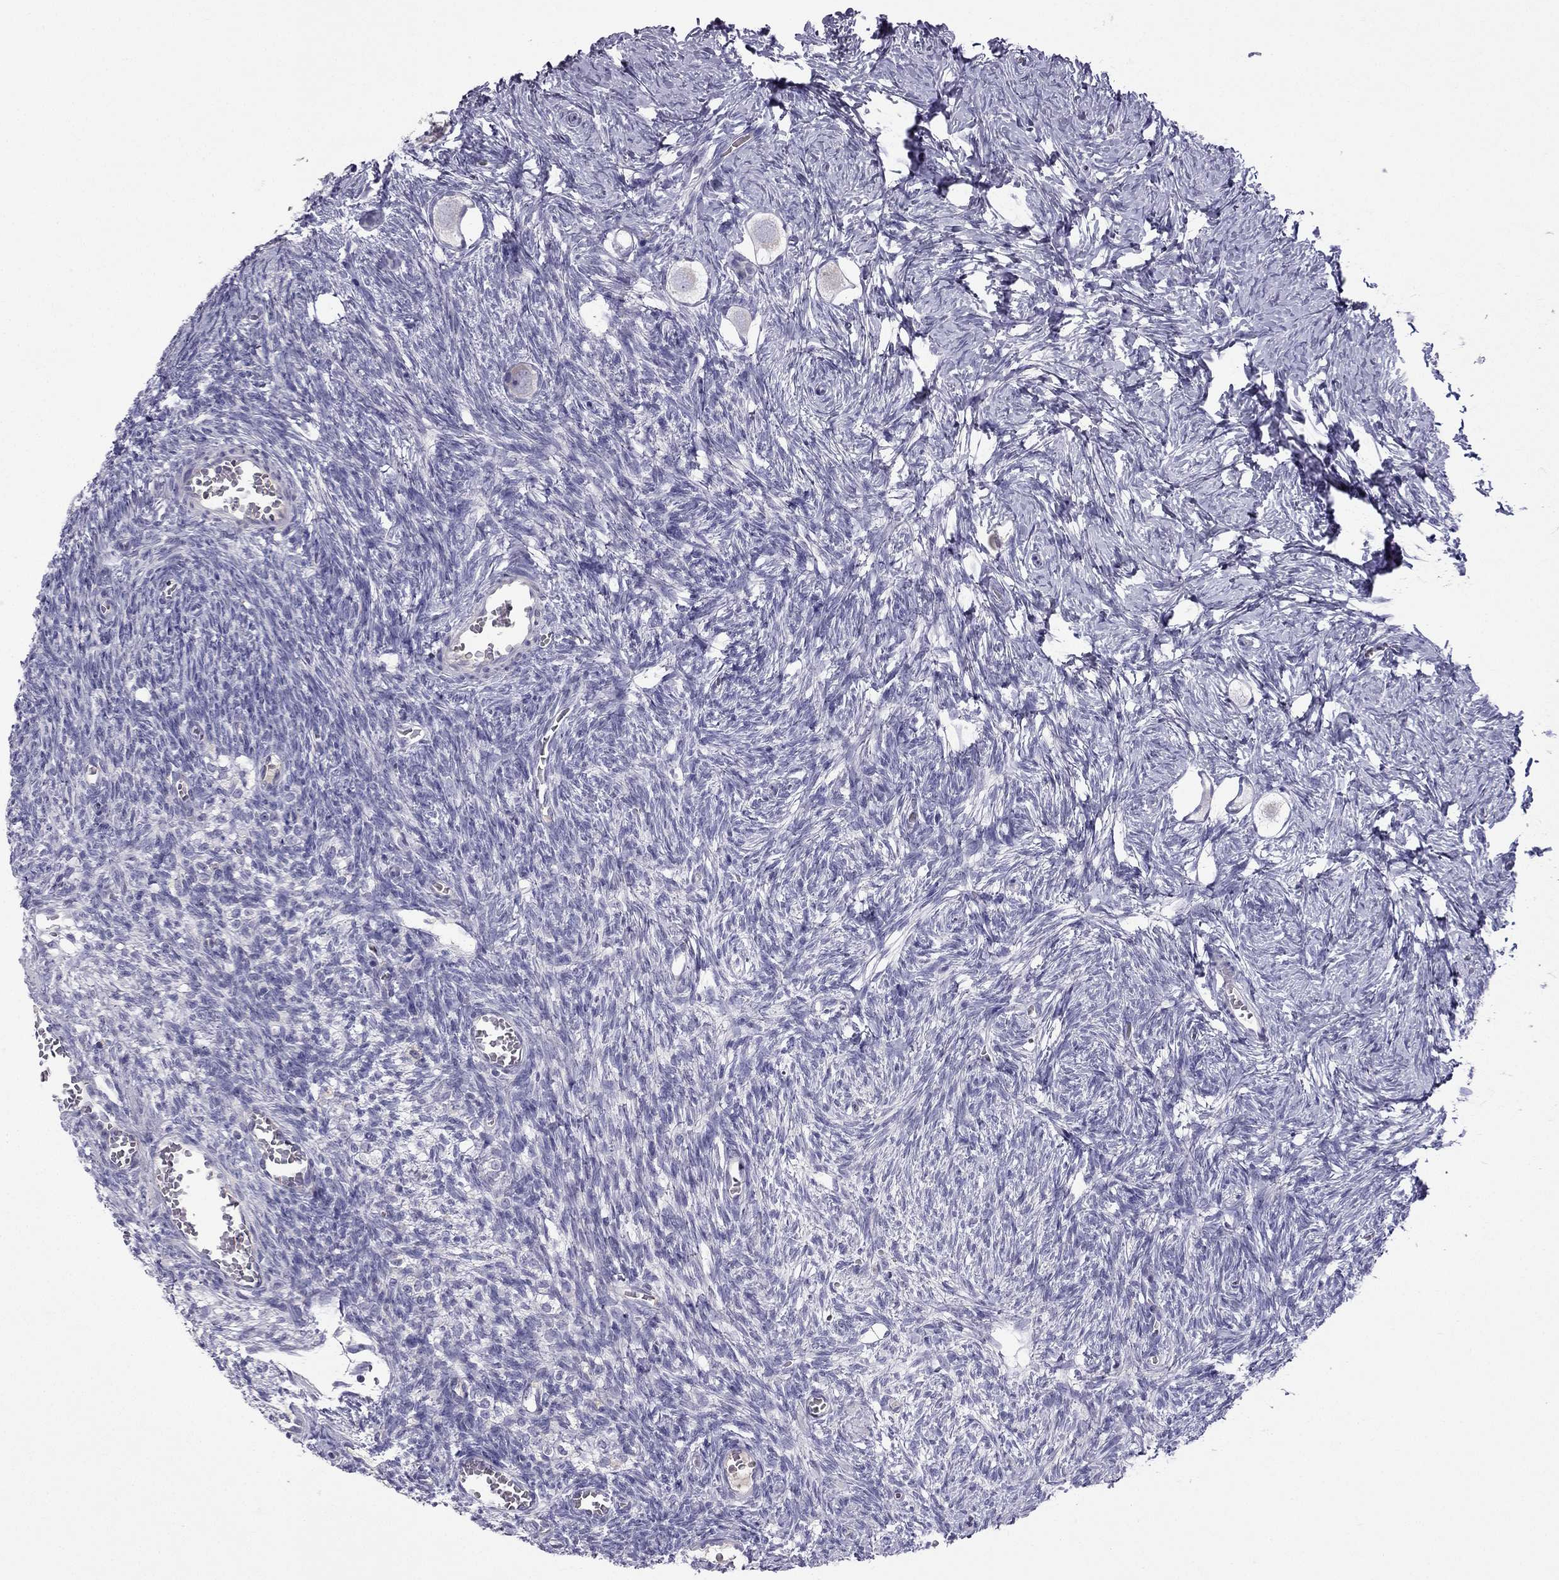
{"staining": {"intensity": "negative", "quantity": "none", "location": "none"}, "tissue": "ovary", "cell_type": "Follicle cells", "image_type": "normal", "snomed": [{"axis": "morphology", "description": "Normal tissue, NOS"}, {"axis": "topography", "description": "Ovary"}], "caption": "Follicle cells show no significant positivity in normal ovary.", "gene": "STOML3", "patient": {"sex": "female", "age": 27}}